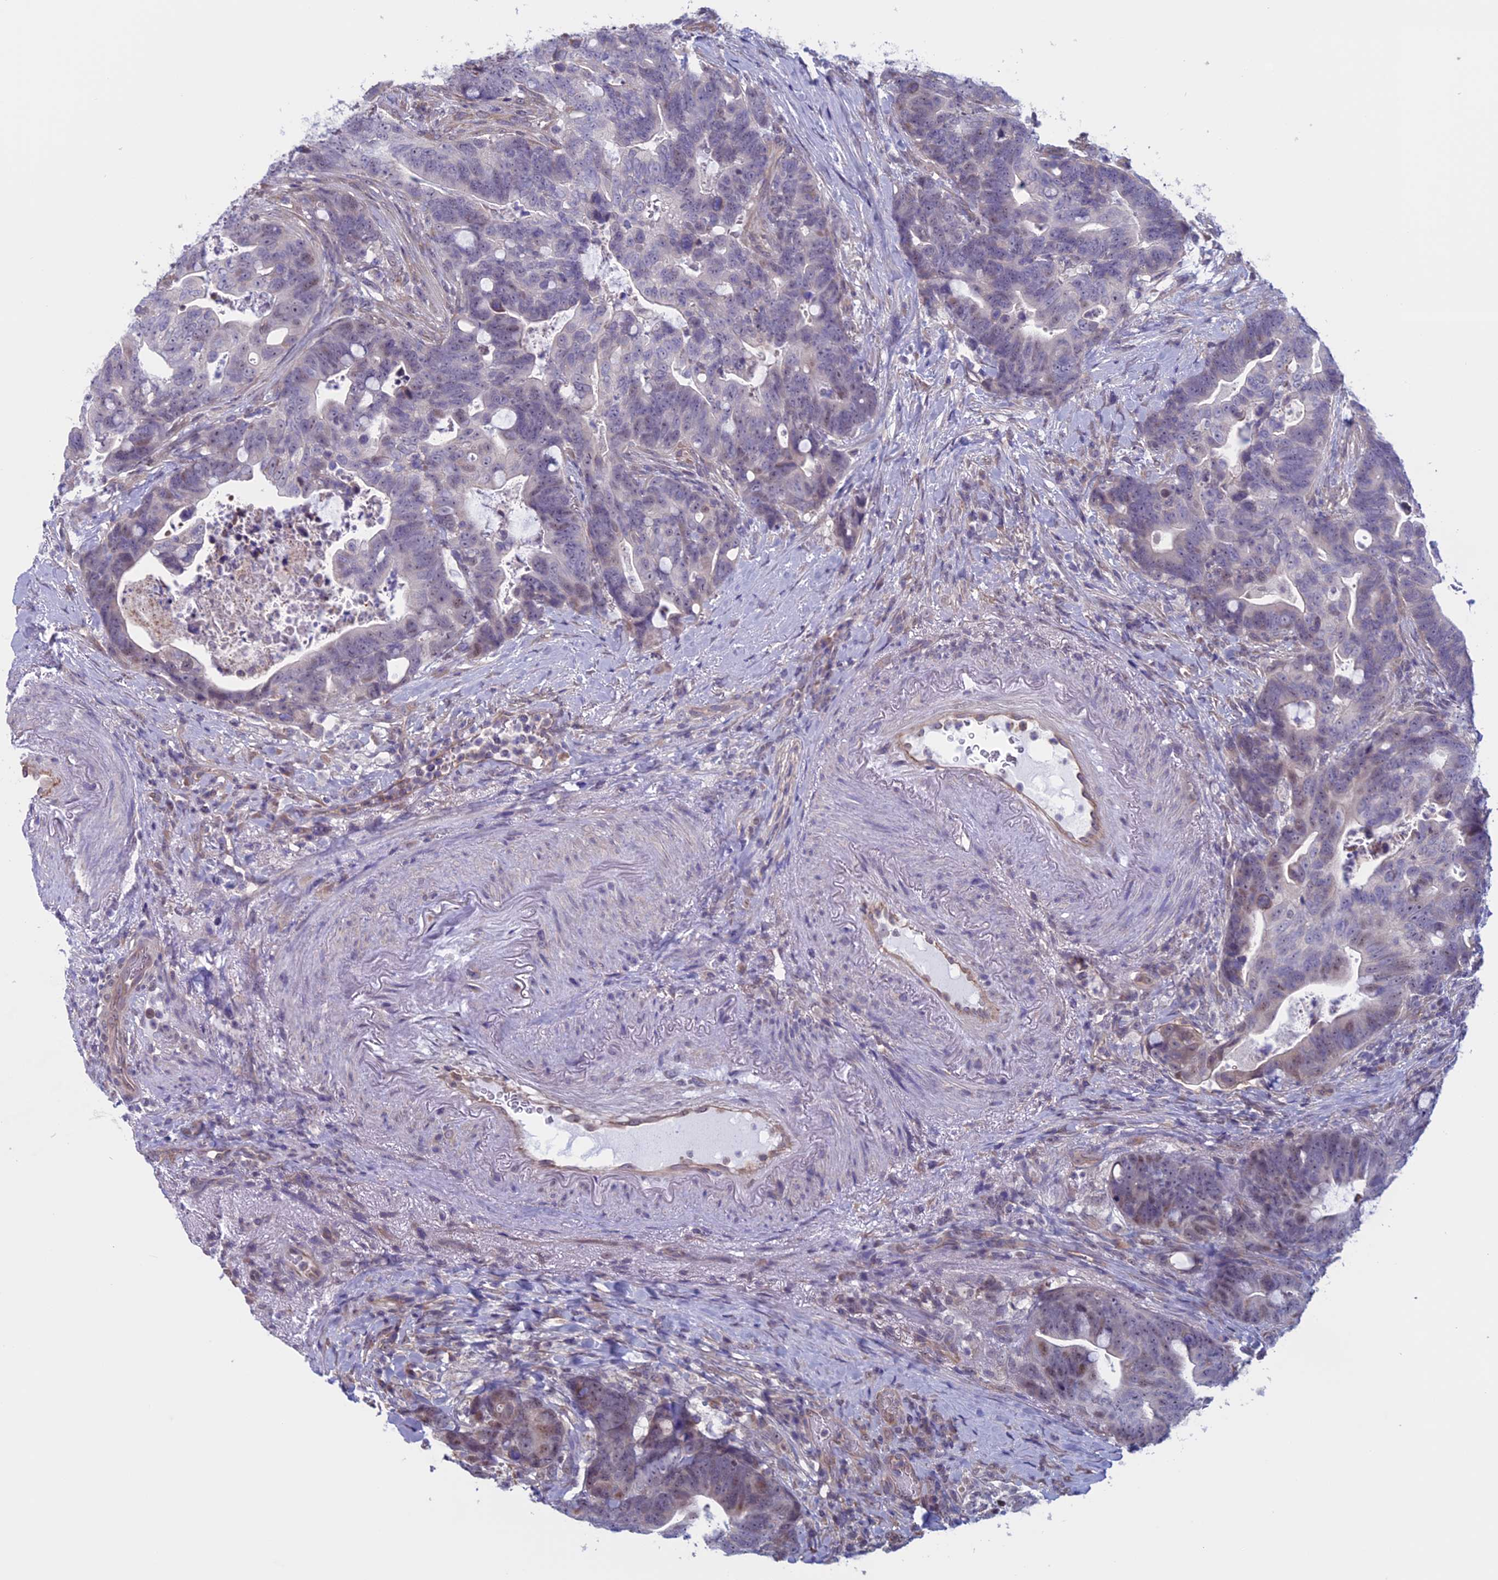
{"staining": {"intensity": "weak", "quantity": "25%-75%", "location": "nuclear"}, "tissue": "colorectal cancer", "cell_type": "Tumor cells", "image_type": "cancer", "snomed": [{"axis": "morphology", "description": "Adenocarcinoma, NOS"}, {"axis": "topography", "description": "Colon"}], "caption": "Colorectal adenocarcinoma was stained to show a protein in brown. There is low levels of weak nuclear staining in approximately 25%-75% of tumor cells.", "gene": "SLC1A6", "patient": {"sex": "female", "age": 82}}